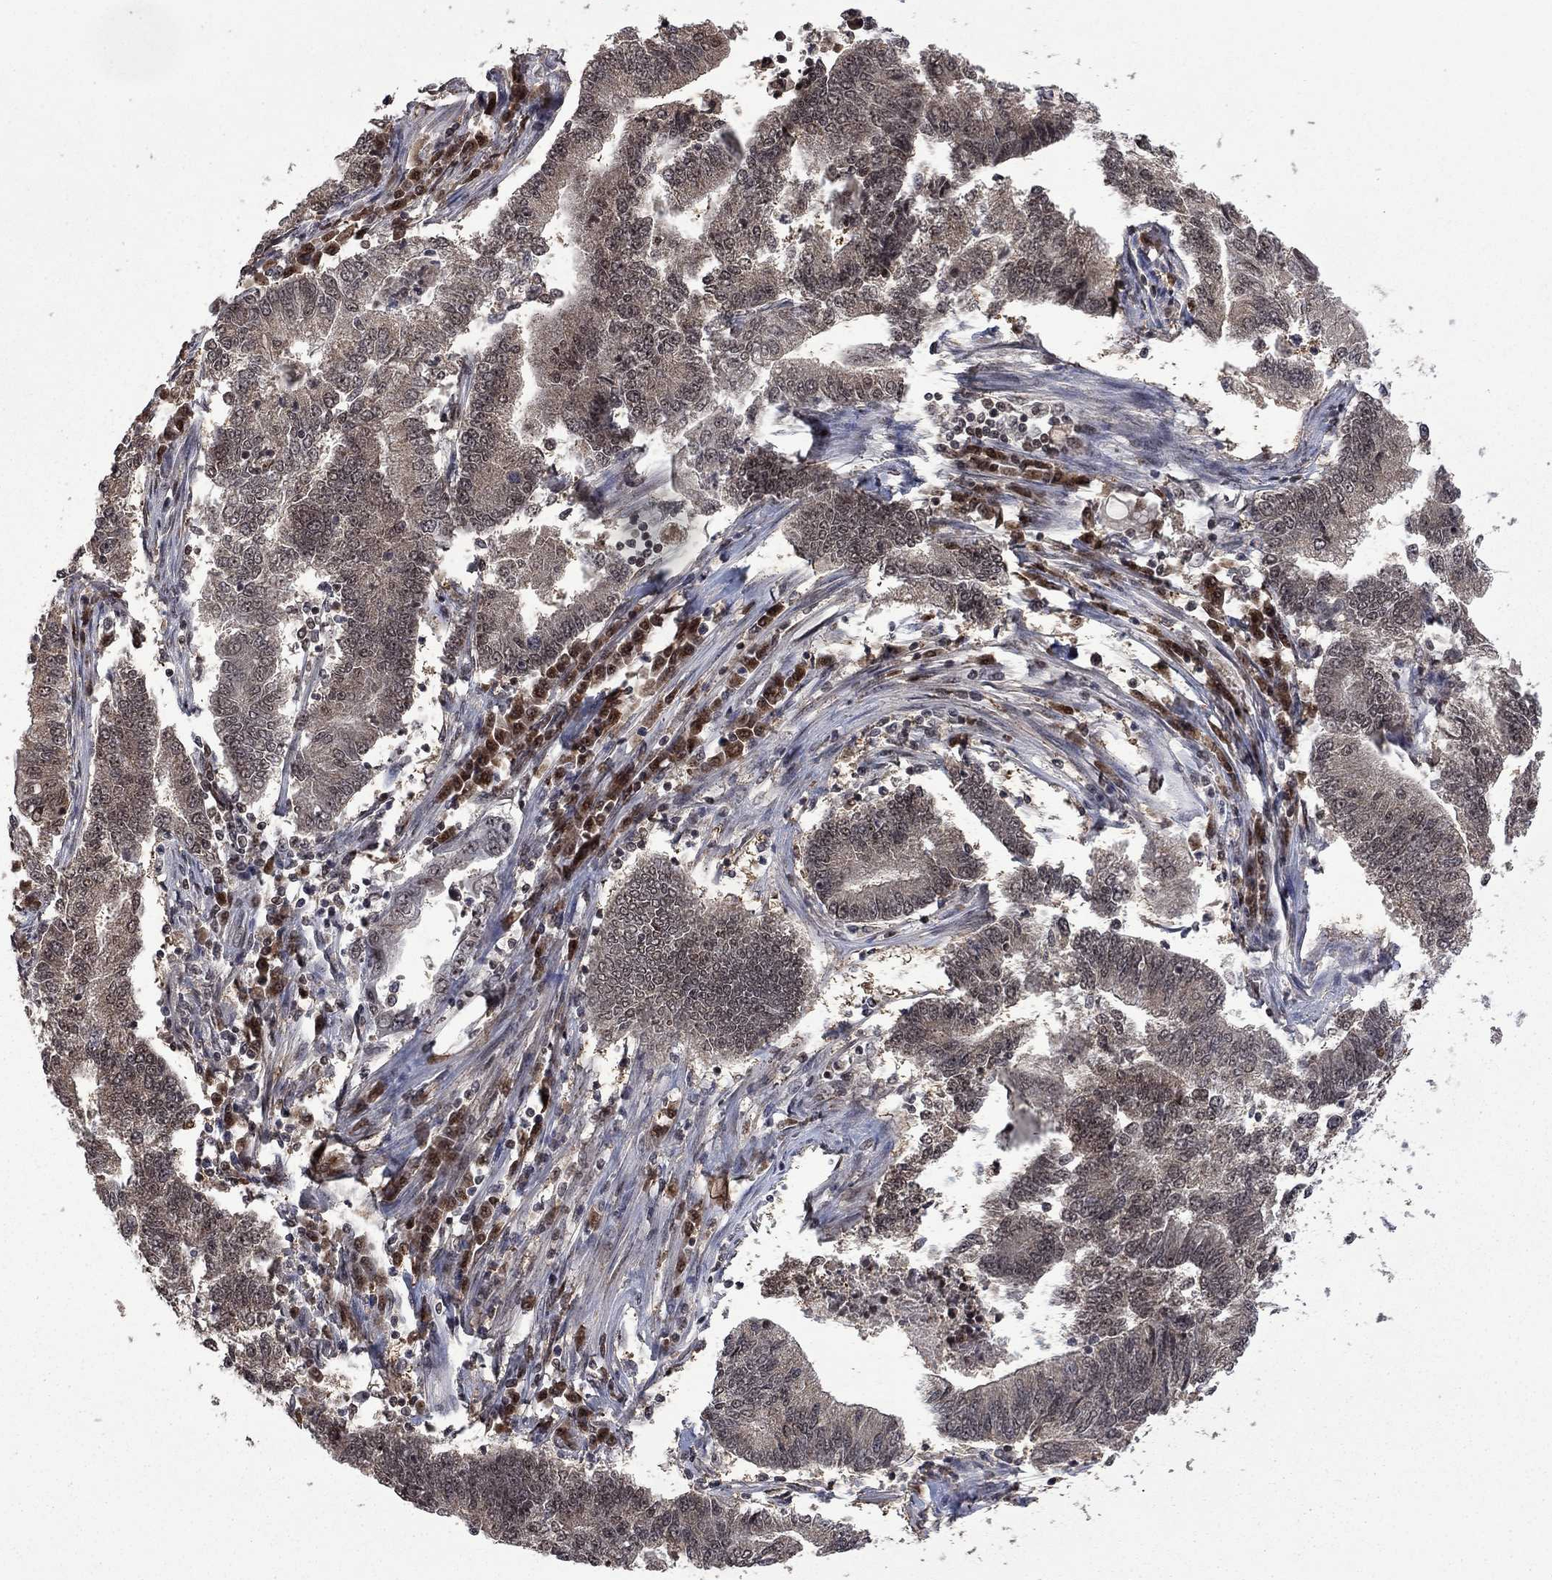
{"staining": {"intensity": "weak", "quantity": "25%-75%", "location": "cytoplasmic/membranous"}, "tissue": "endometrial cancer", "cell_type": "Tumor cells", "image_type": "cancer", "snomed": [{"axis": "morphology", "description": "Adenocarcinoma, NOS"}, {"axis": "topography", "description": "Uterus"}, {"axis": "topography", "description": "Endometrium"}], "caption": "High-magnification brightfield microscopy of adenocarcinoma (endometrial) stained with DAB (3,3'-diaminobenzidine) (brown) and counterstained with hematoxylin (blue). tumor cells exhibit weak cytoplasmic/membranous staining is identified in about25%-75% of cells.", "gene": "FBL", "patient": {"sex": "female", "age": 54}}